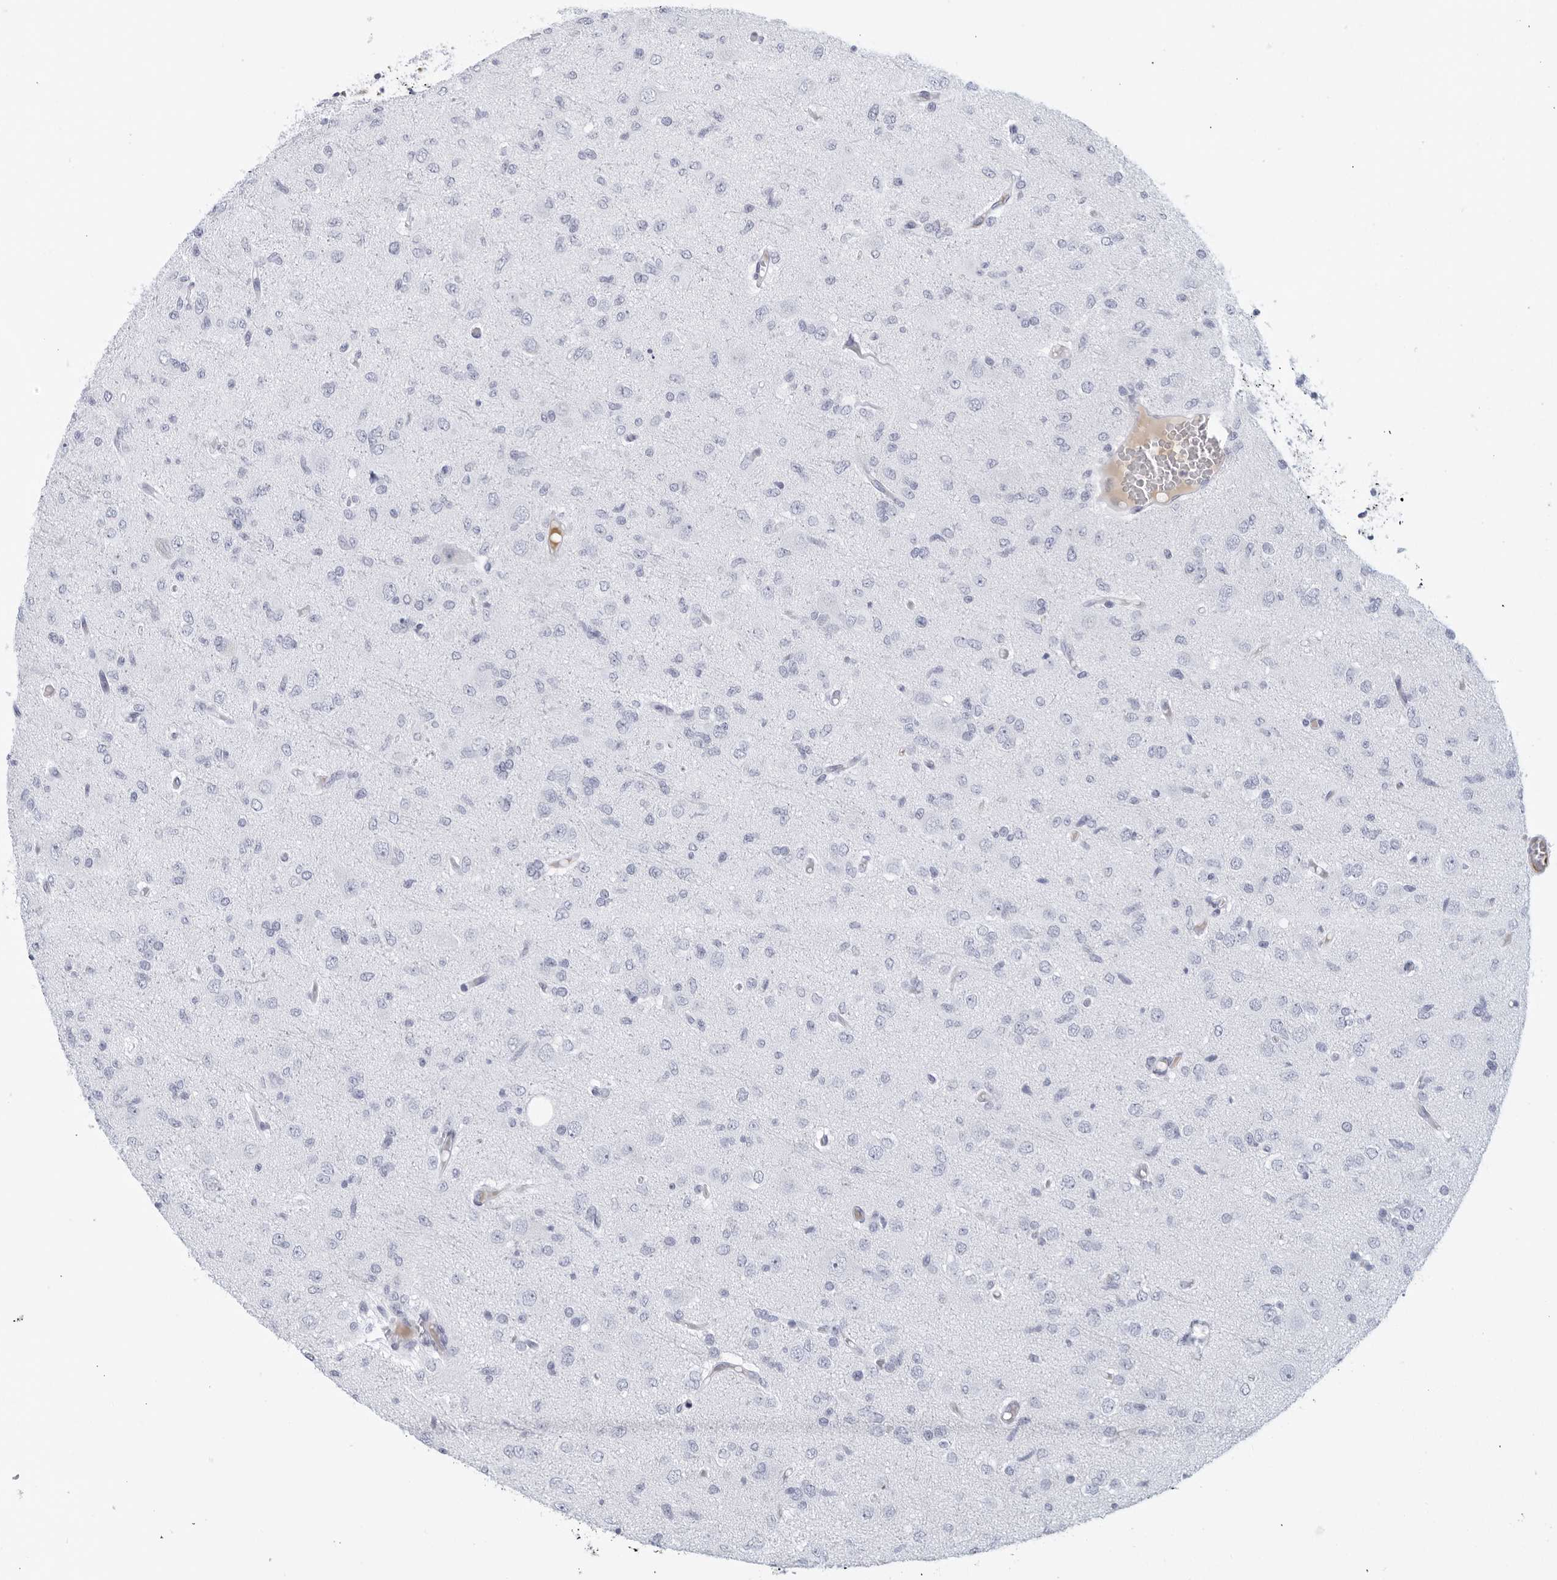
{"staining": {"intensity": "negative", "quantity": "none", "location": "none"}, "tissue": "glioma", "cell_type": "Tumor cells", "image_type": "cancer", "snomed": [{"axis": "morphology", "description": "Glioma, malignant, High grade"}, {"axis": "topography", "description": "Brain"}], "caption": "Immunohistochemistry (IHC) histopathology image of human high-grade glioma (malignant) stained for a protein (brown), which demonstrates no staining in tumor cells.", "gene": "FGG", "patient": {"sex": "female", "age": 59}}